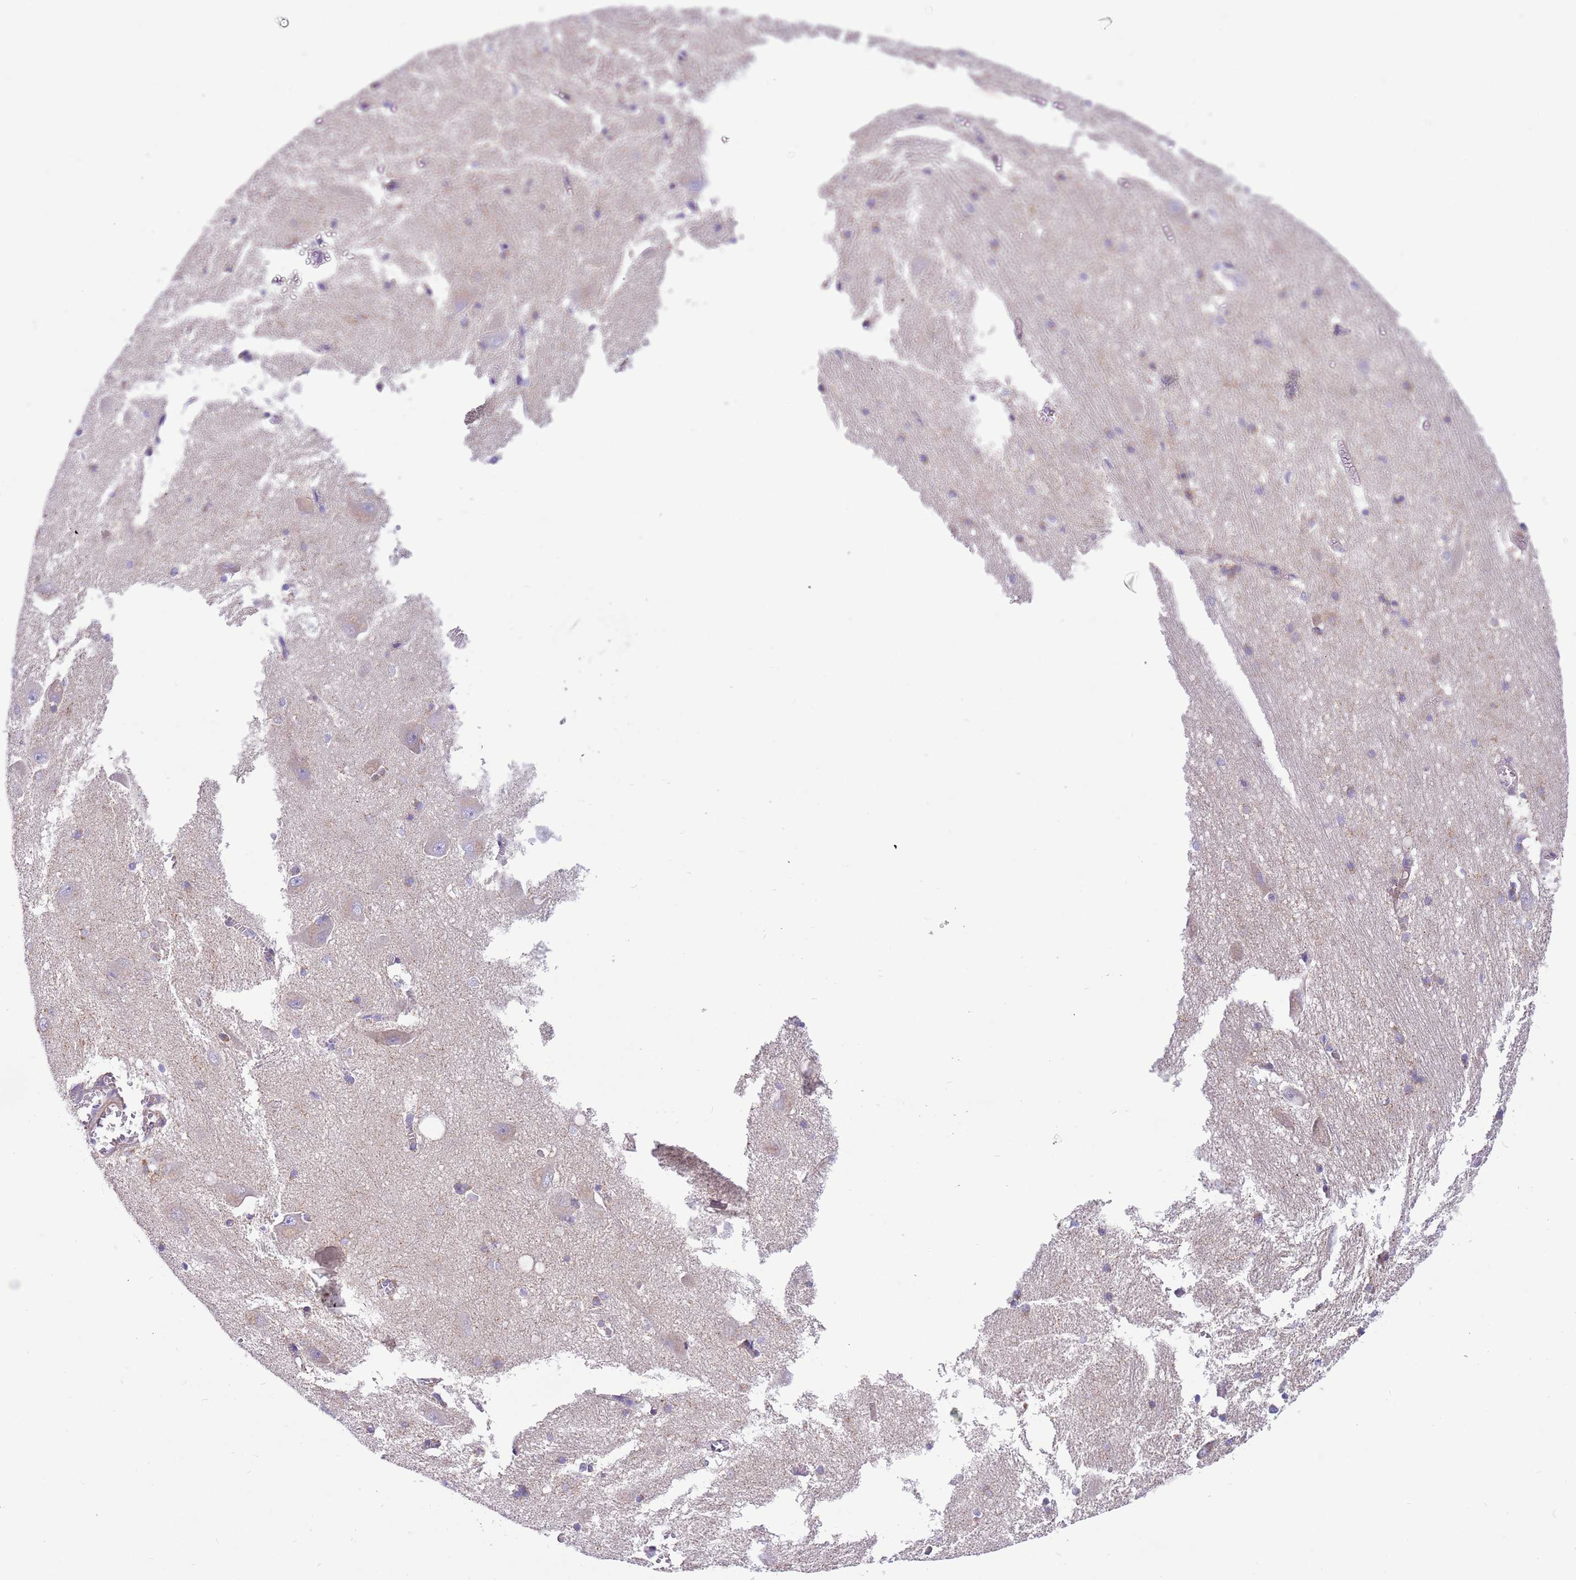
{"staining": {"intensity": "negative", "quantity": "none", "location": "none"}, "tissue": "caudate", "cell_type": "Glial cells", "image_type": "normal", "snomed": [{"axis": "morphology", "description": "Normal tissue, NOS"}, {"axis": "topography", "description": "Lateral ventricle wall"}], "caption": "IHC of benign human caudate reveals no positivity in glial cells. (DAB (3,3'-diaminobenzidine) immunohistochemistry, high magnification).", "gene": "SERINC3", "patient": {"sex": "male", "age": 37}}